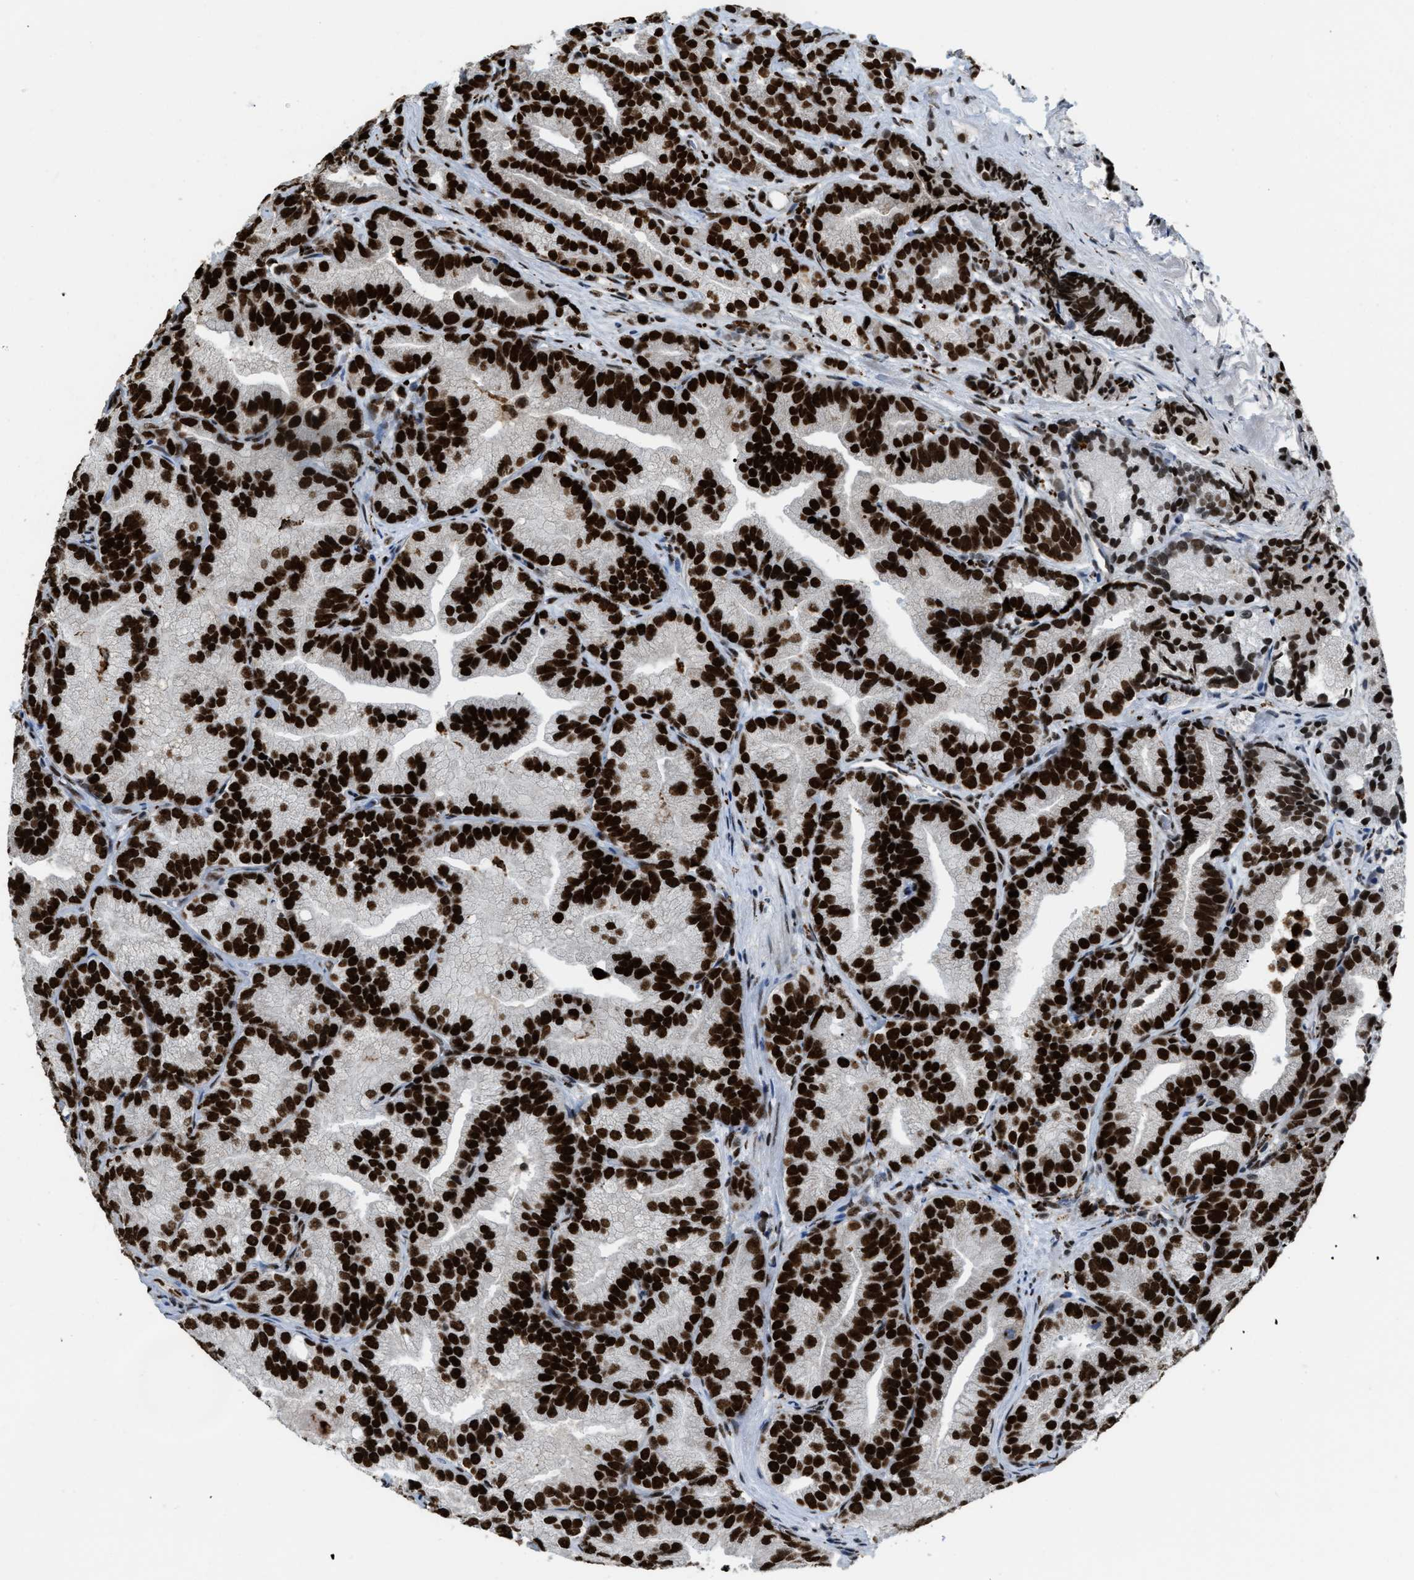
{"staining": {"intensity": "strong", "quantity": ">75%", "location": "nuclear"}, "tissue": "prostate cancer", "cell_type": "Tumor cells", "image_type": "cancer", "snomed": [{"axis": "morphology", "description": "Adenocarcinoma, Low grade"}, {"axis": "topography", "description": "Prostate"}], "caption": "Immunohistochemistry (IHC) of human prostate adenocarcinoma (low-grade) demonstrates high levels of strong nuclear expression in about >75% of tumor cells.", "gene": "NUMA1", "patient": {"sex": "male", "age": 89}}